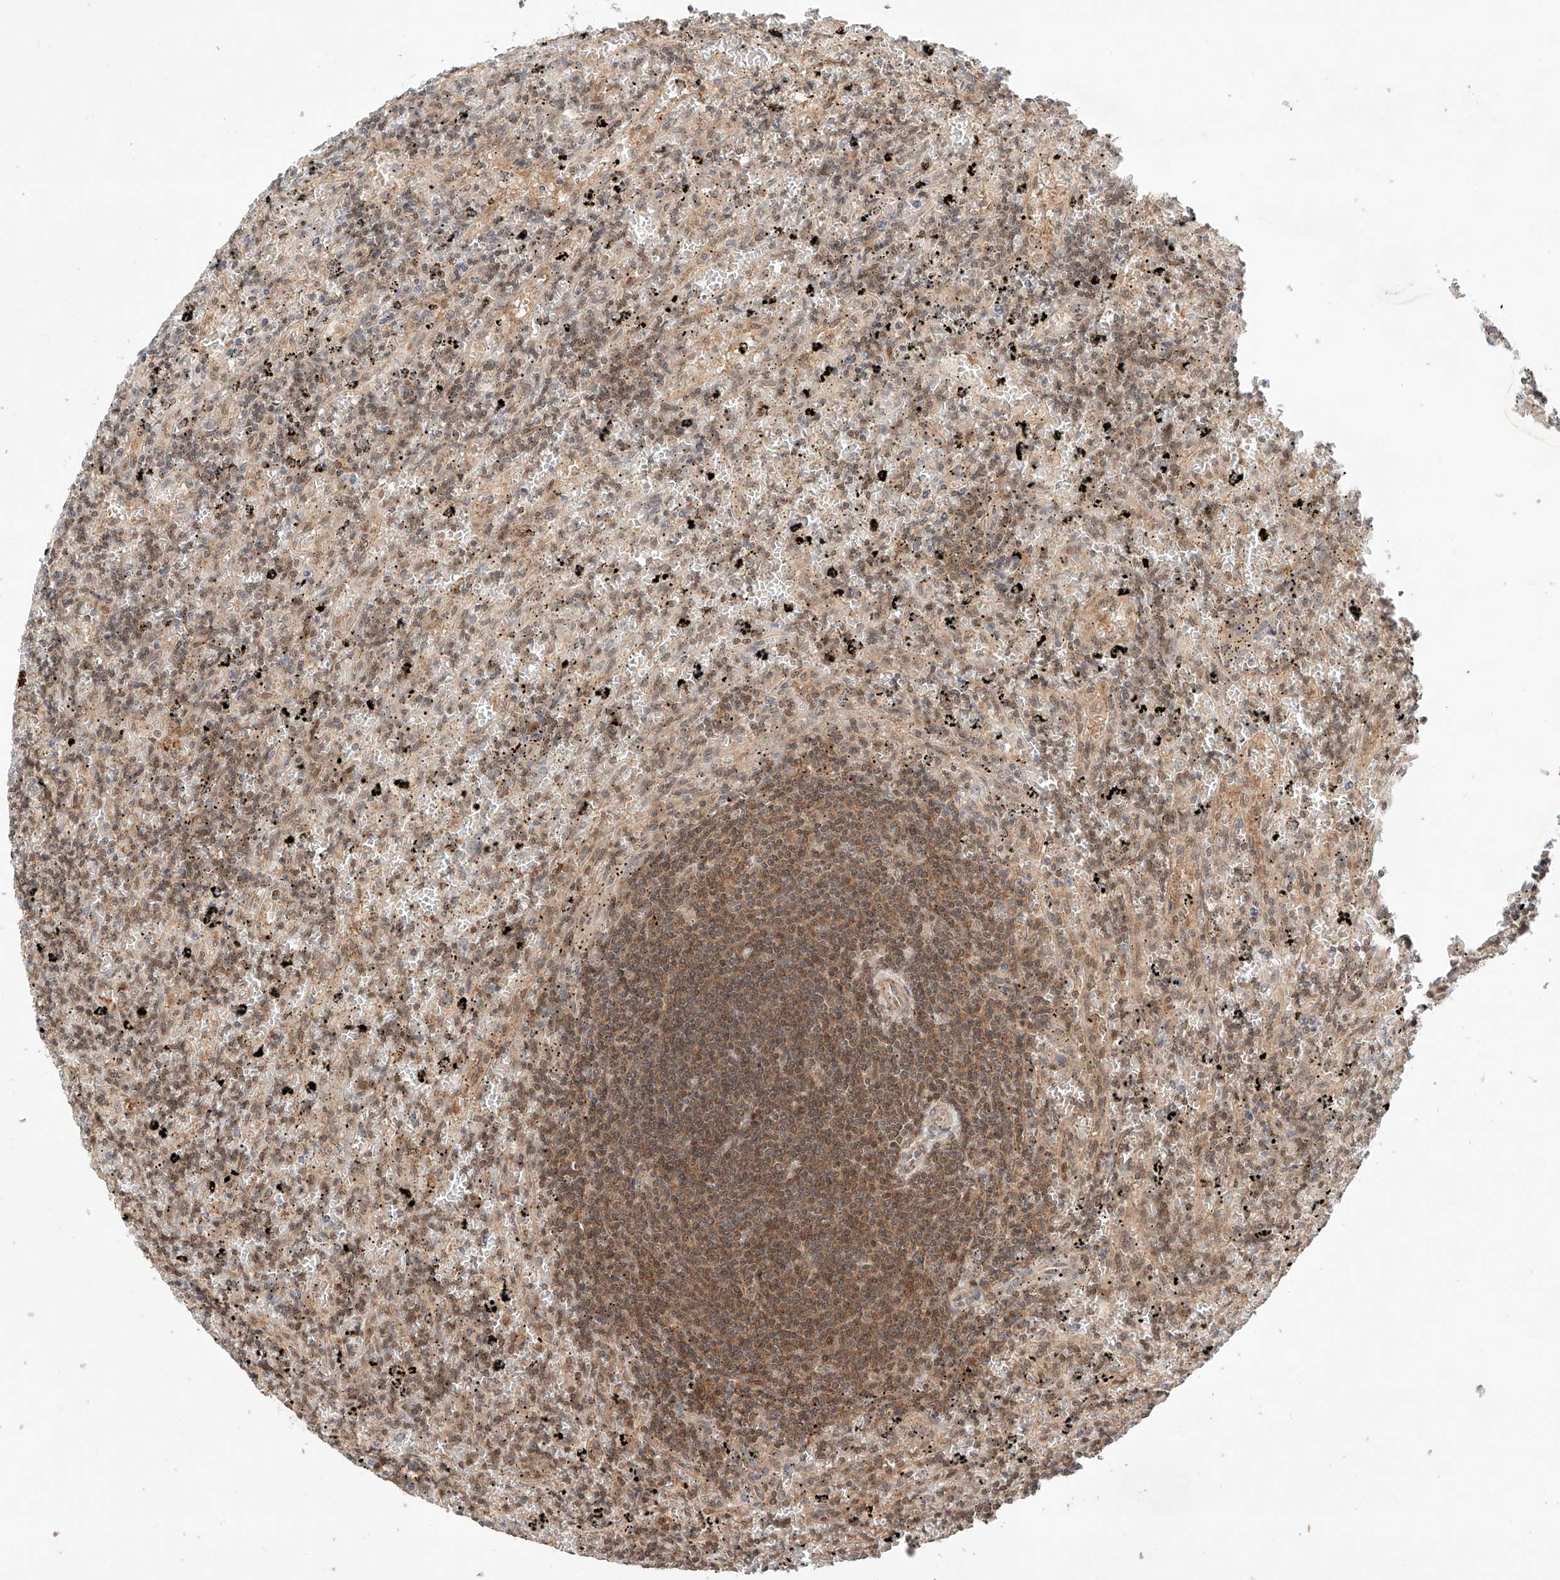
{"staining": {"intensity": "moderate", "quantity": ">75%", "location": "cytoplasmic/membranous"}, "tissue": "lymphoma", "cell_type": "Tumor cells", "image_type": "cancer", "snomed": [{"axis": "morphology", "description": "Malignant lymphoma, non-Hodgkin's type, Low grade"}, {"axis": "topography", "description": "Spleen"}], "caption": "Immunohistochemical staining of lymphoma reveals medium levels of moderate cytoplasmic/membranous positivity in about >75% of tumor cells.", "gene": "TSR2", "patient": {"sex": "male", "age": 76}}